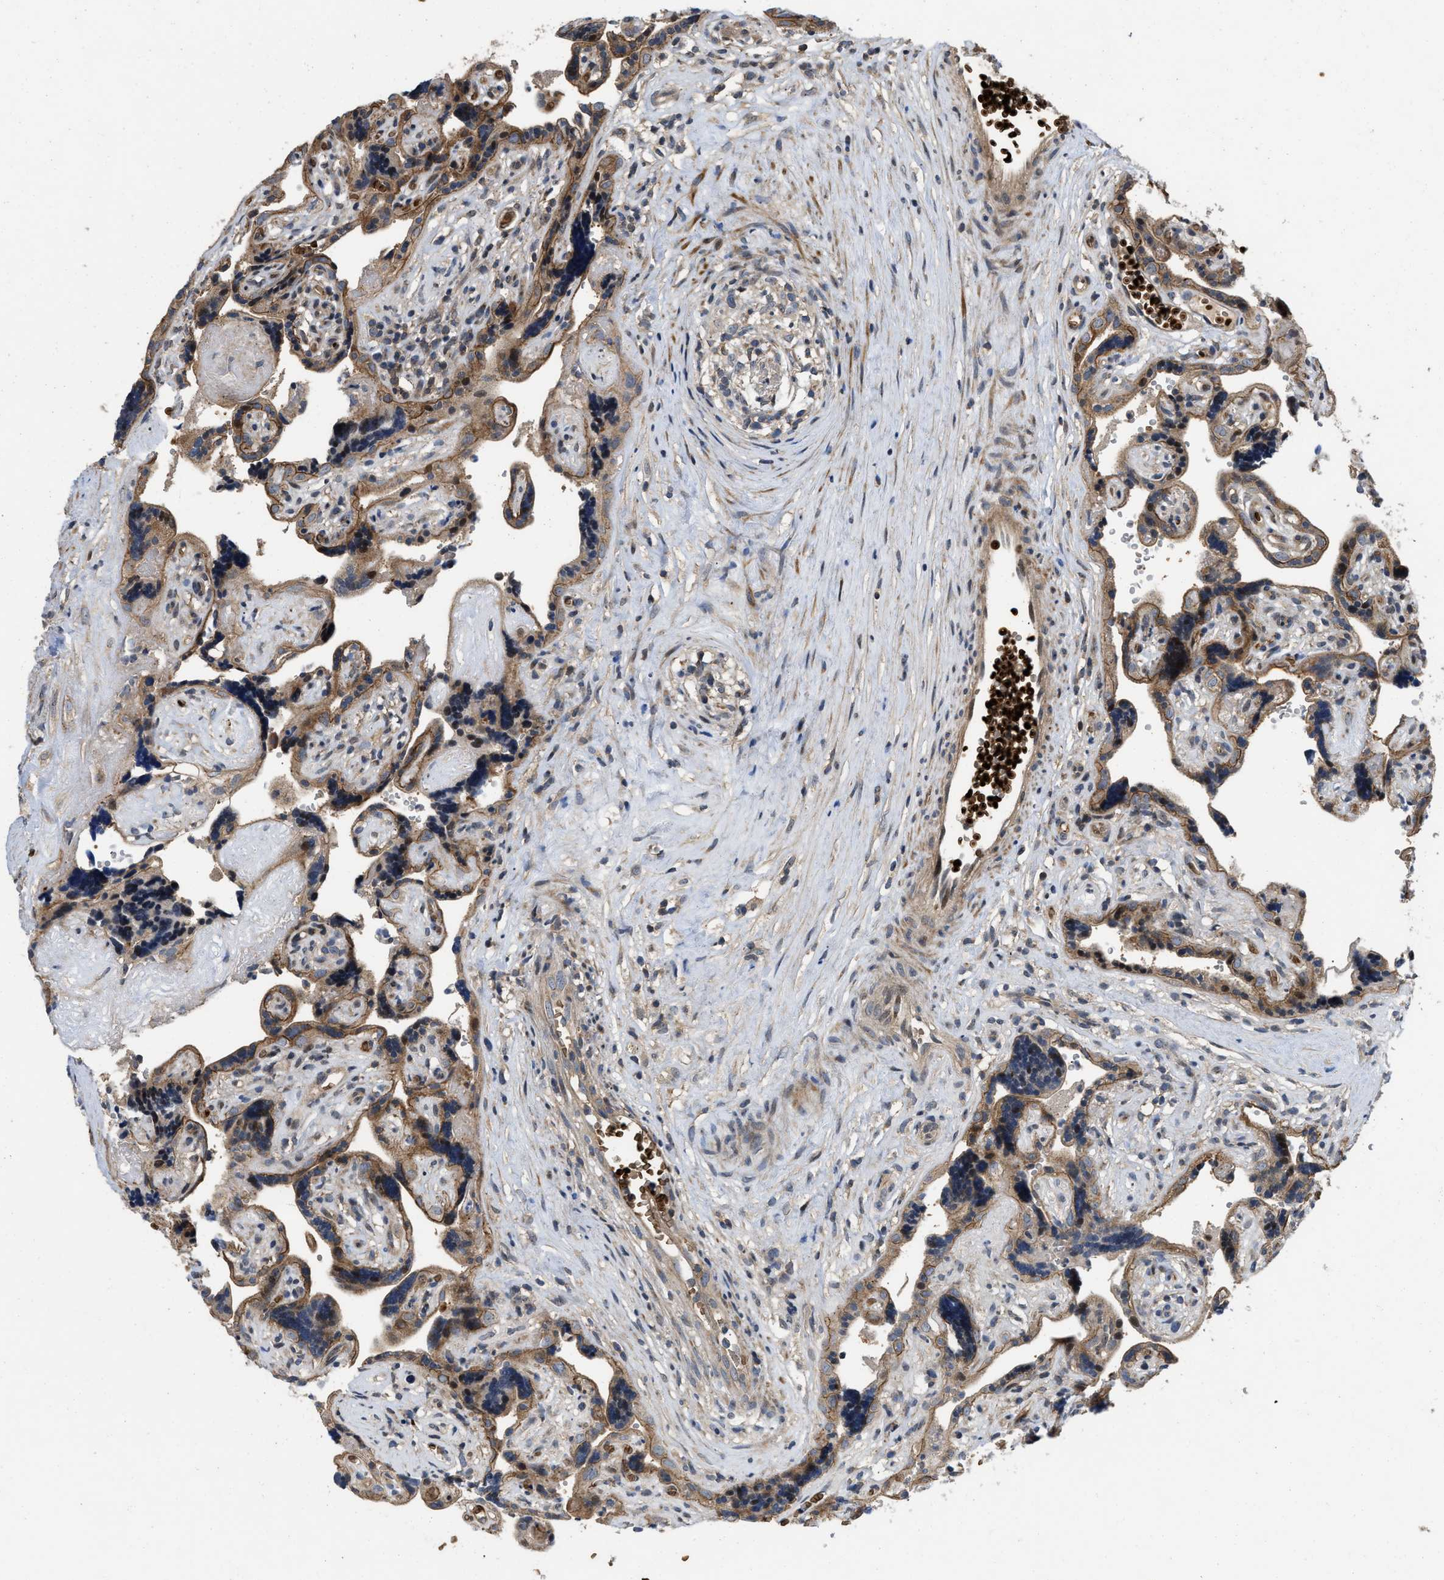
{"staining": {"intensity": "moderate", "quantity": ">75%", "location": "cytoplasmic/membranous"}, "tissue": "placenta", "cell_type": "Decidual cells", "image_type": "normal", "snomed": [{"axis": "morphology", "description": "Normal tissue, NOS"}, {"axis": "topography", "description": "Placenta"}], "caption": "Normal placenta reveals moderate cytoplasmic/membranous expression in approximately >75% of decidual cells.", "gene": "PRDM14", "patient": {"sex": "female", "age": 30}}